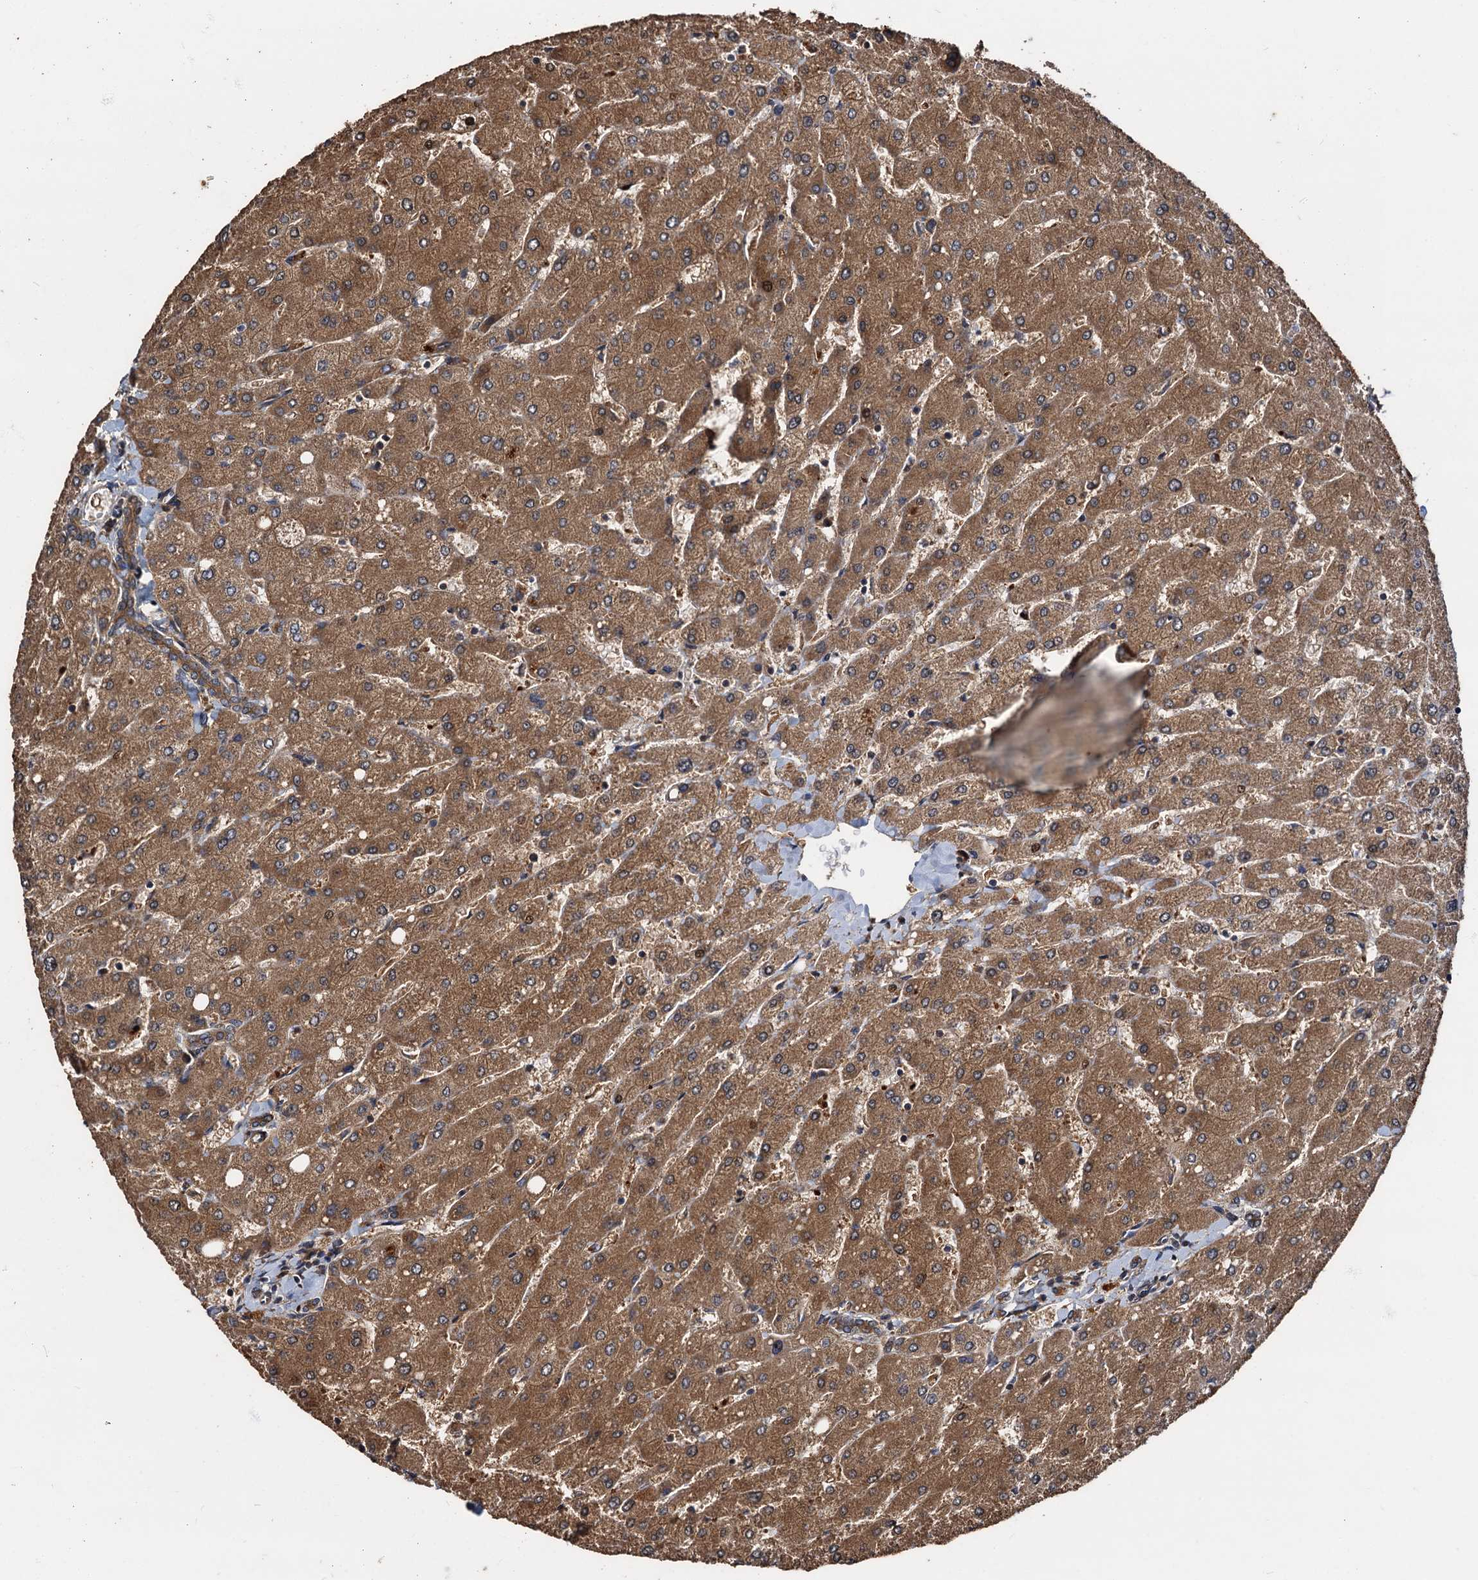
{"staining": {"intensity": "moderate", "quantity": ">75%", "location": "cytoplasmic/membranous"}, "tissue": "liver", "cell_type": "Cholangiocytes", "image_type": "normal", "snomed": [{"axis": "morphology", "description": "Normal tissue, NOS"}, {"axis": "topography", "description": "Liver"}], "caption": "Immunohistochemistry (IHC) of benign human liver displays medium levels of moderate cytoplasmic/membranous expression in approximately >75% of cholangiocytes.", "gene": "PEX5", "patient": {"sex": "male", "age": 55}}